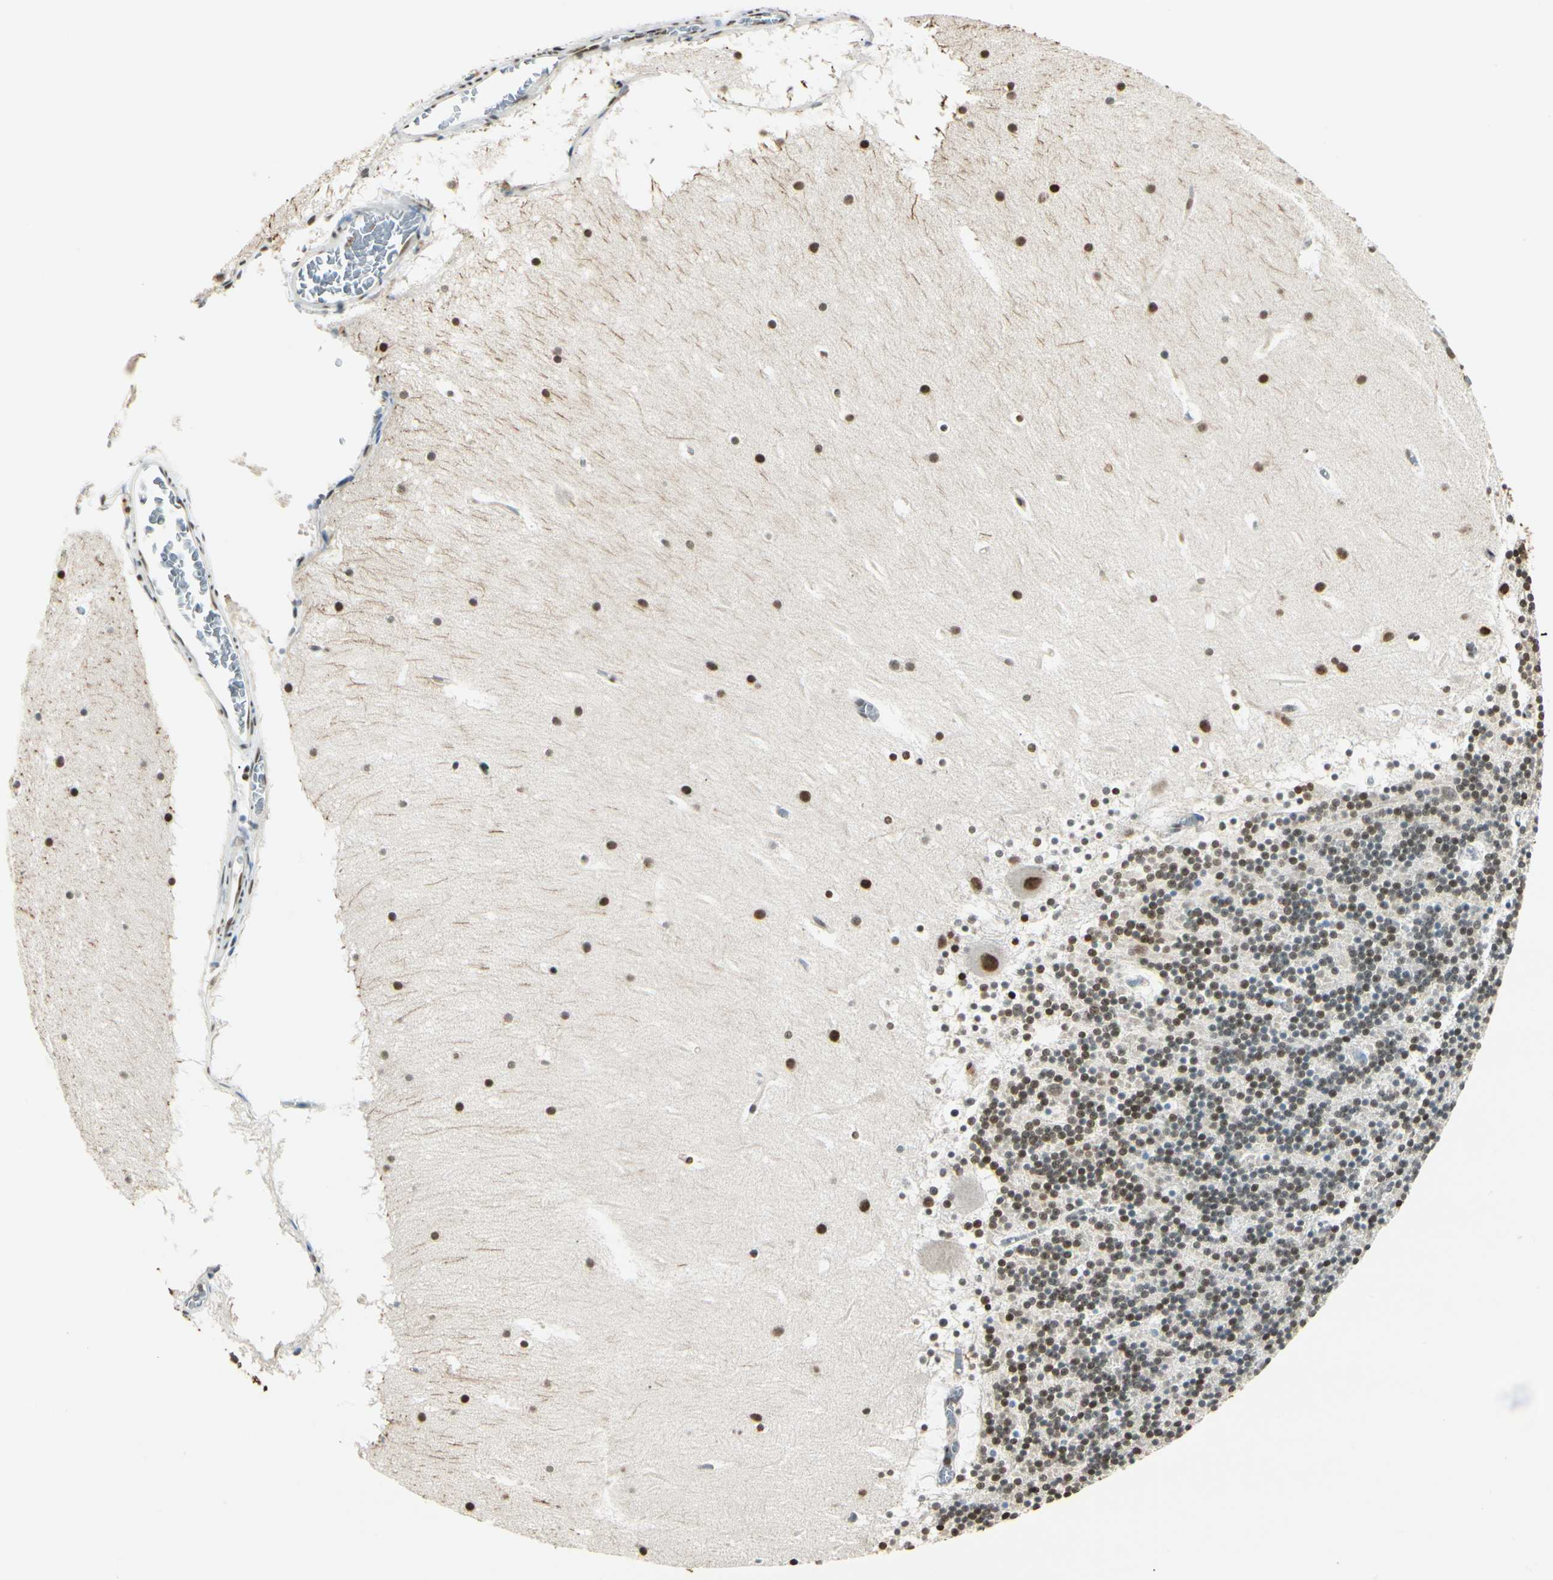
{"staining": {"intensity": "moderate", "quantity": "25%-75%", "location": "nuclear"}, "tissue": "cerebellum", "cell_type": "Cells in granular layer", "image_type": "normal", "snomed": [{"axis": "morphology", "description": "Normal tissue, NOS"}, {"axis": "topography", "description": "Cerebellum"}], "caption": "Unremarkable cerebellum displays moderate nuclear staining in approximately 25%-75% of cells in granular layer The staining was performed using DAB (3,3'-diaminobenzidine) to visualize the protein expression in brown, while the nuclei were stained in blue with hematoxylin (Magnification: 20x)..", "gene": "FANCG", "patient": {"sex": "male", "age": 45}}